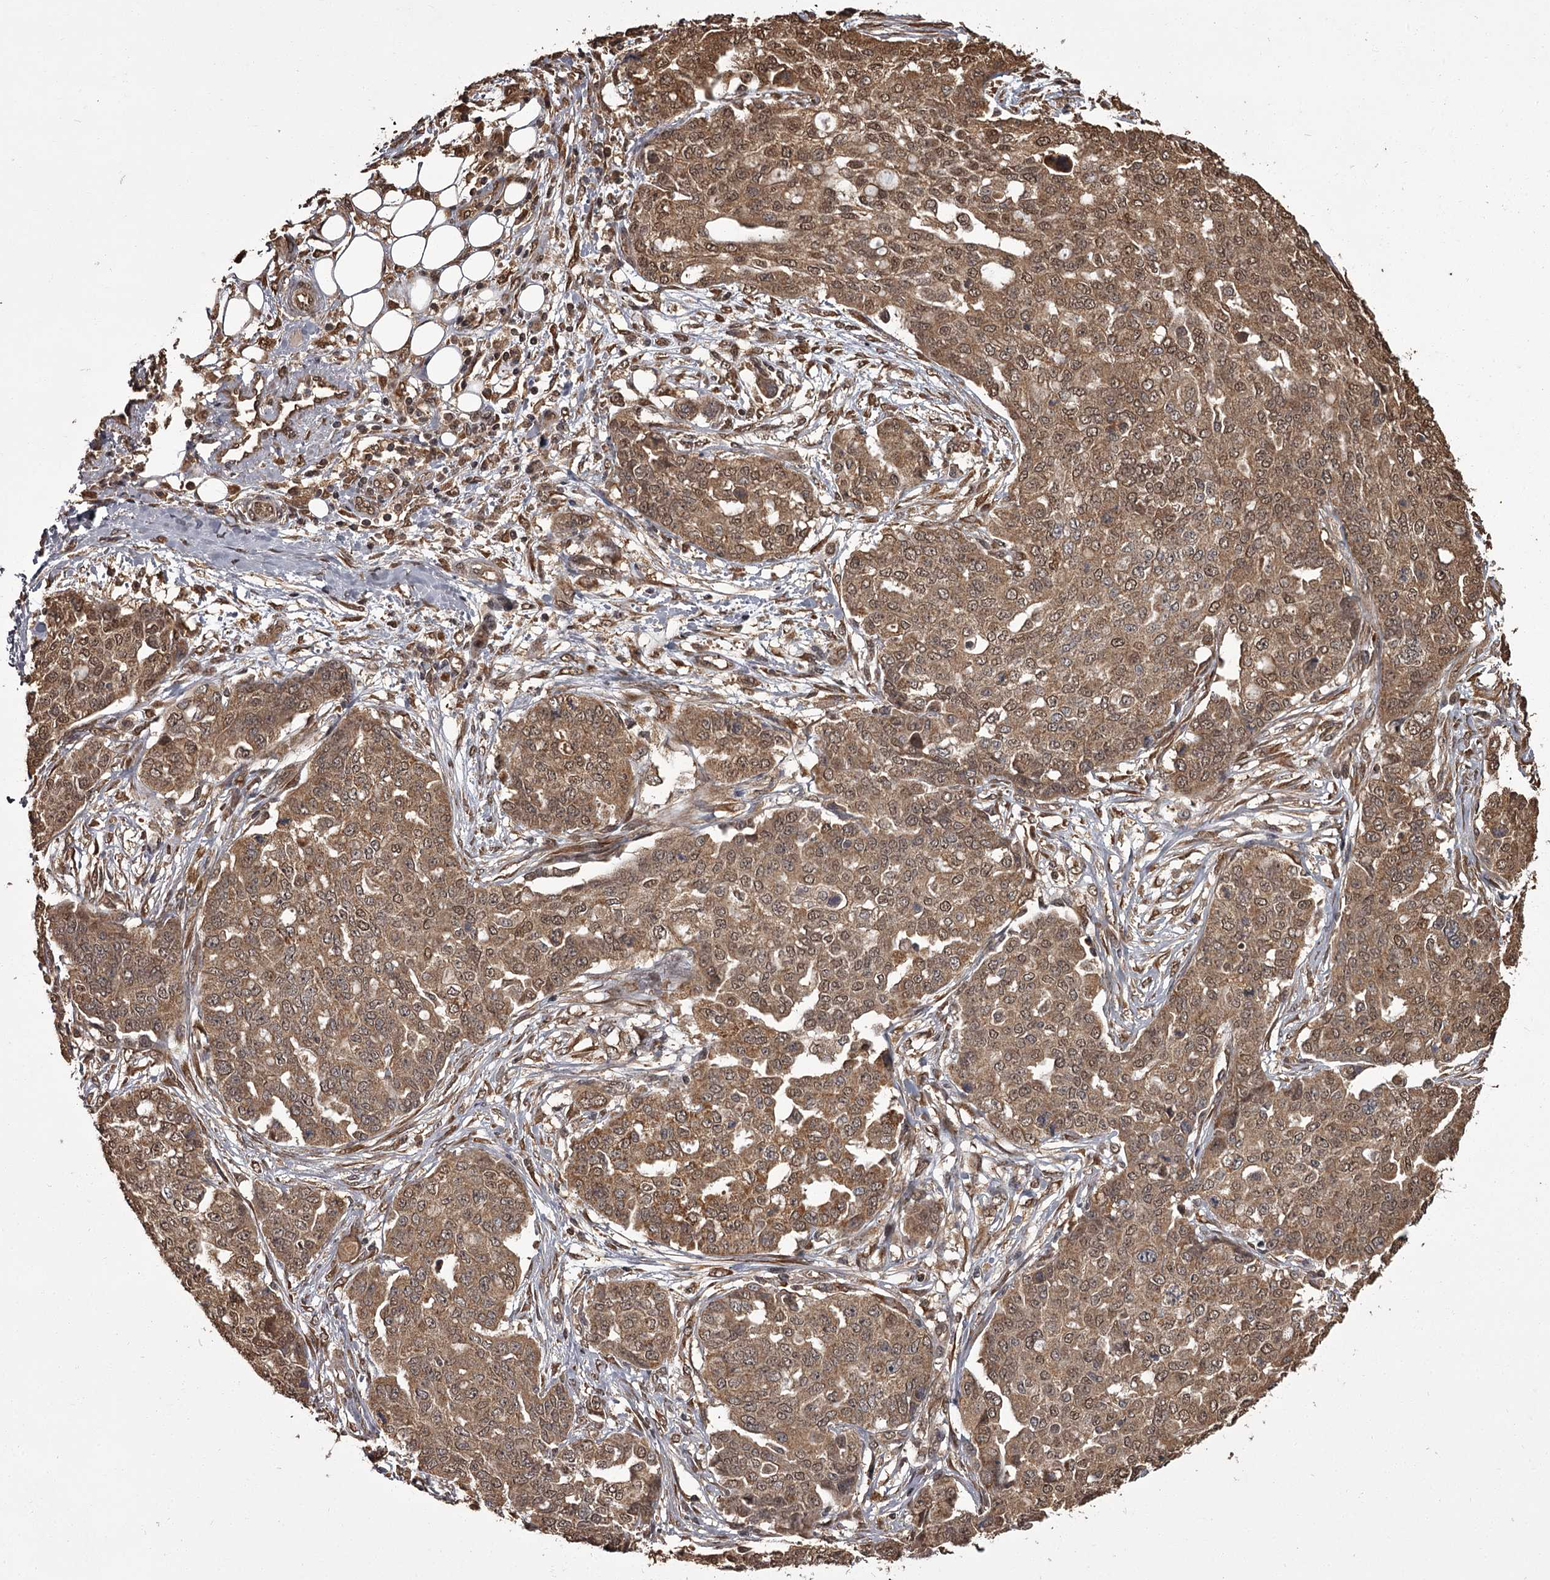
{"staining": {"intensity": "moderate", "quantity": ">75%", "location": "cytoplasmic/membranous,nuclear"}, "tissue": "ovarian cancer", "cell_type": "Tumor cells", "image_type": "cancer", "snomed": [{"axis": "morphology", "description": "Cystadenocarcinoma, serous, NOS"}, {"axis": "topography", "description": "Soft tissue"}, {"axis": "topography", "description": "Ovary"}], "caption": "Immunohistochemistry (IHC) (DAB) staining of serous cystadenocarcinoma (ovarian) demonstrates moderate cytoplasmic/membranous and nuclear protein expression in about >75% of tumor cells. The staining is performed using DAB brown chromogen to label protein expression. The nuclei are counter-stained blue using hematoxylin.", "gene": "NPRL2", "patient": {"sex": "female", "age": 57}}